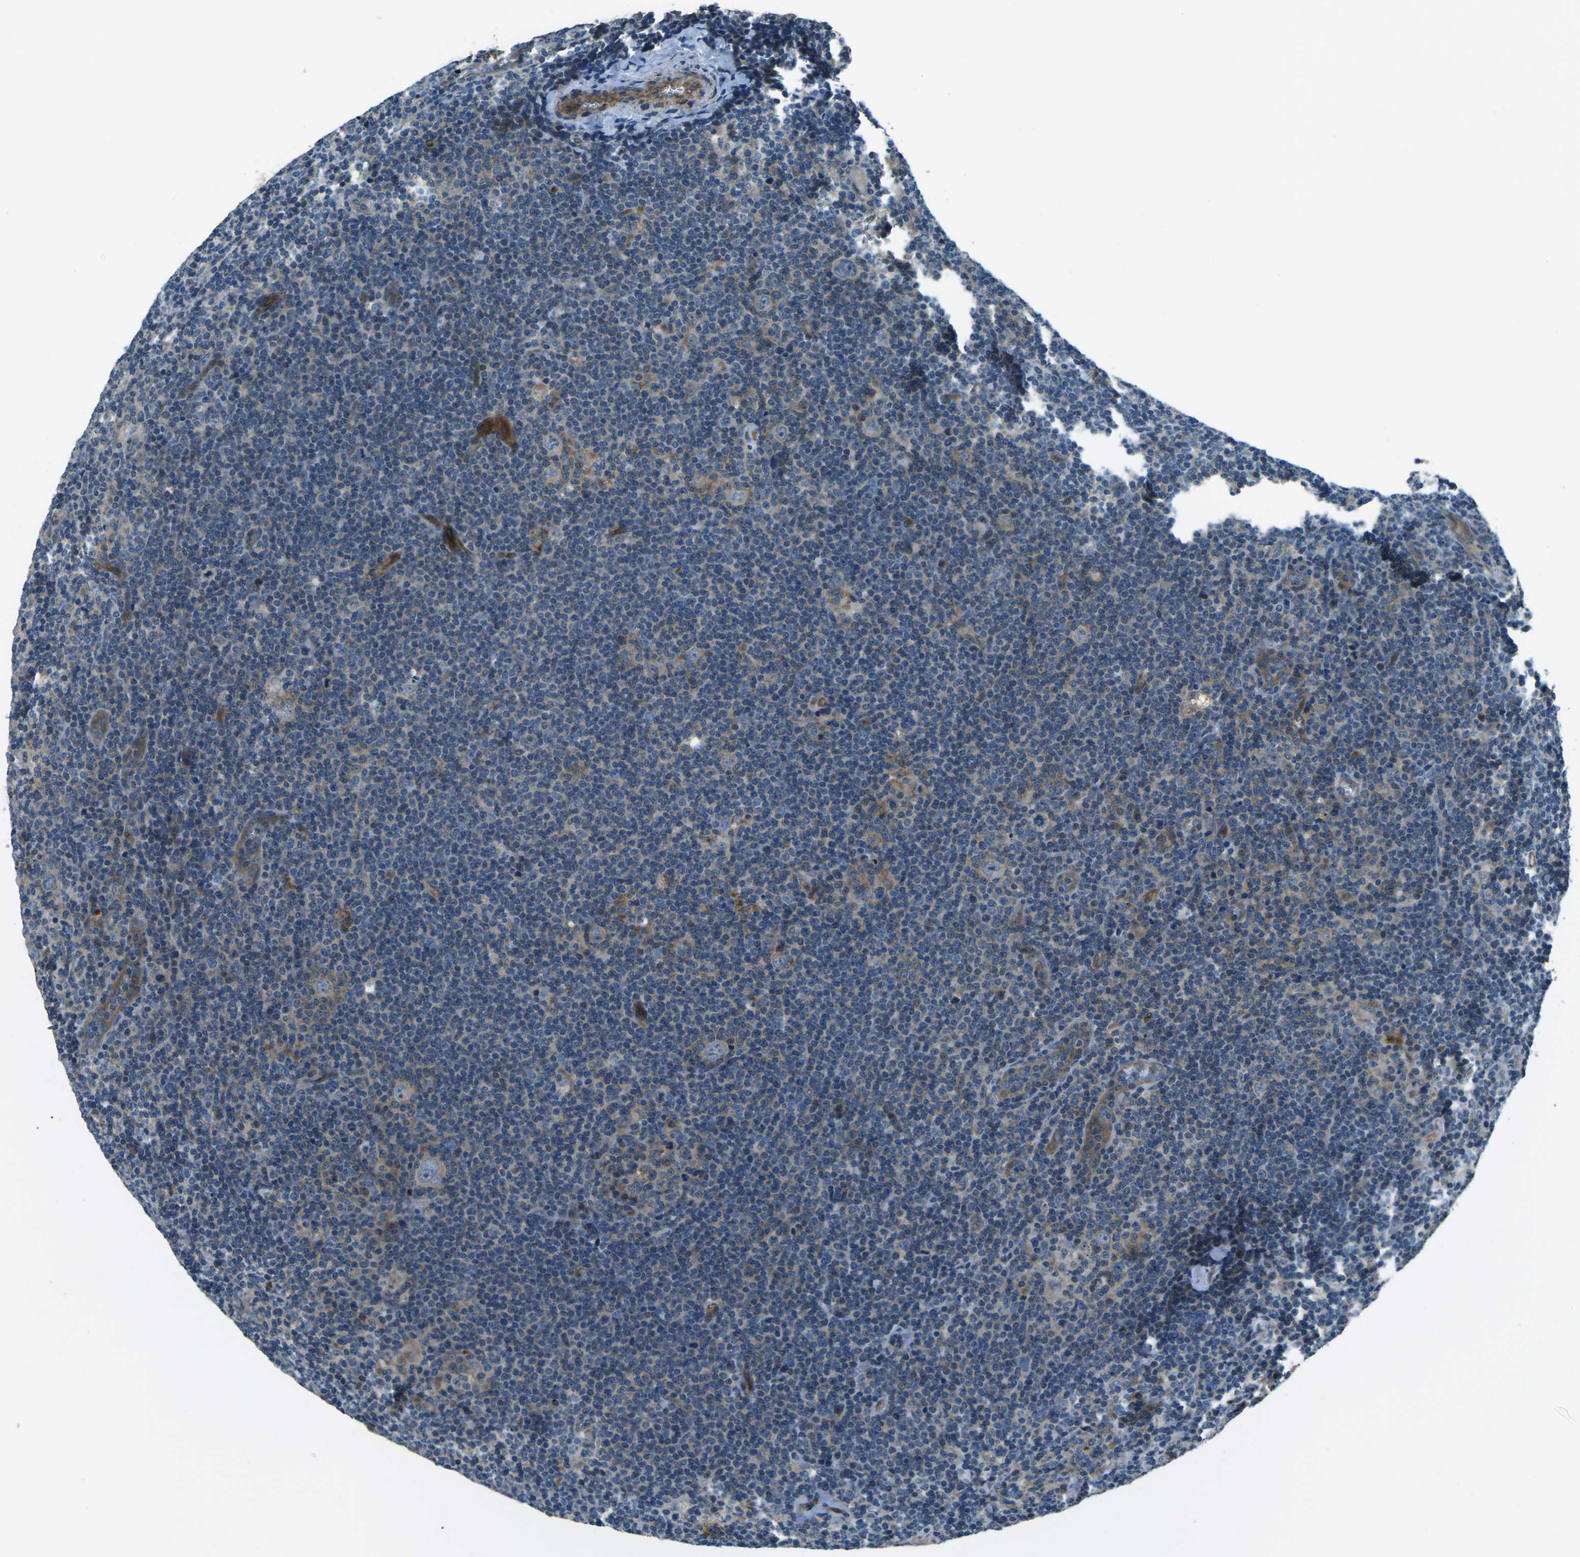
{"staining": {"intensity": "negative", "quantity": "none", "location": "none"}, "tissue": "lymphoma", "cell_type": "Tumor cells", "image_type": "cancer", "snomed": [{"axis": "morphology", "description": "Hodgkin's disease, NOS"}, {"axis": "topography", "description": "Lymph node"}], "caption": "Photomicrograph shows no protein staining in tumor cells of Hodgkin's disease tissue. (DAB (3,3'-diaminobenzidine) immunohistochemistry (IHC), high magnification).", "gene": "AFAP1", "patient": {"sex": "female", "age": 57}}